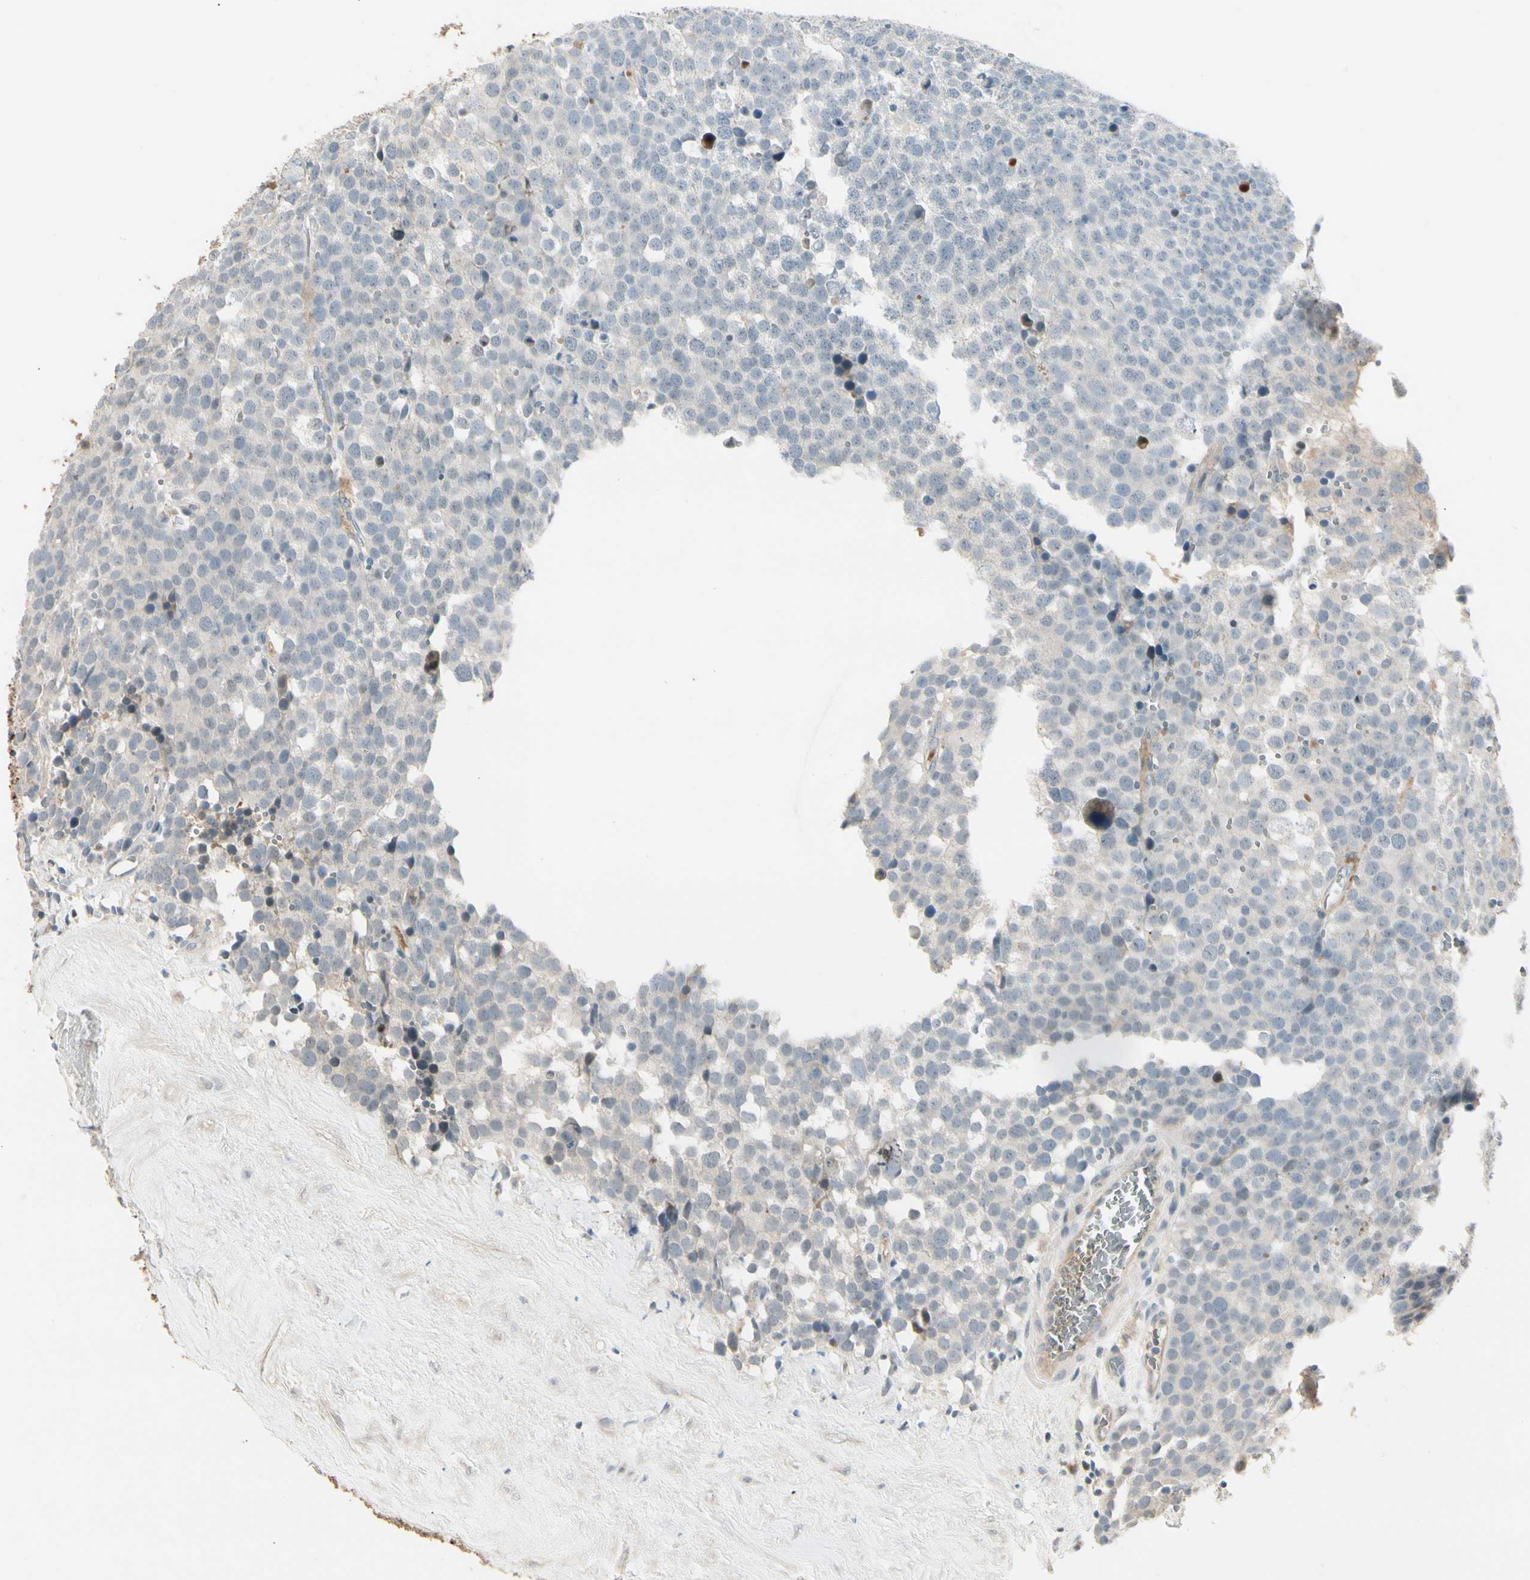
{"staining": {"intensity": "weak", "quantity": "<25%", "location": "cytoplasmic/membranous"}, "tissue": "testis cancer", "cell_type": "Tumor cells", "image_type": "cancer", "snomed": [{"axis": "morphology", "description": "Seminoma, NOS"}, {"axis": "topography", "description": "Testis"}], "caption": "Tumor cells are negative for protein expression in human seminoma (testis). The staining was performed using DAB to visualize the protein expression in brown, while the nuclei were stained in blue with hematoxylin (Magnification: 20x).", "gene": "SKIL", "patient": {"sex": "male", "age": 71}}